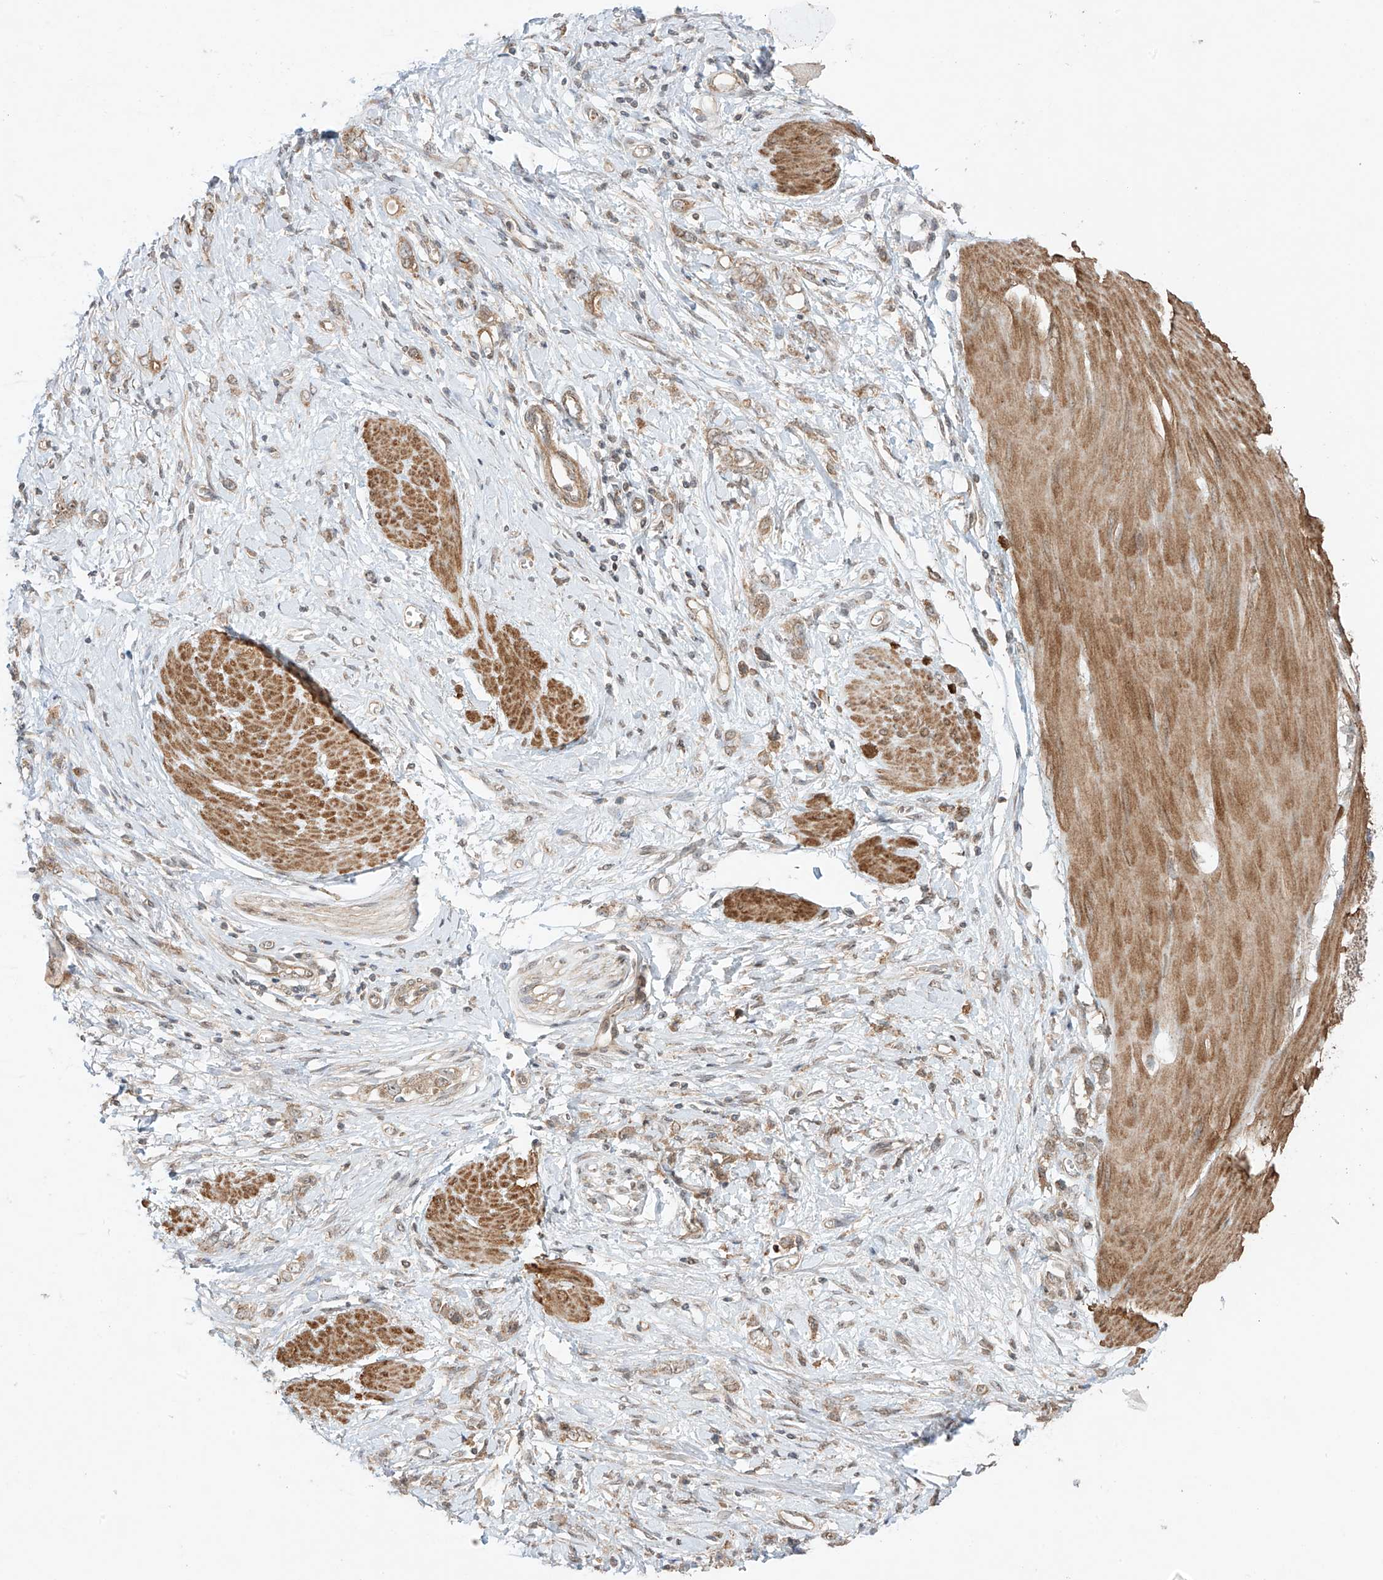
{"staining": {"intensity": "weak", "quantity": ">75%", "location": "cytoplasmic/membranous"}, "tissue": "stomach cancer", "cell_type": "Tumor cells", "image_type": "cancer", "snomed": [{"axis": "morphology", "description": "Adenocarcinoma, NOS"}, {"axis": "topography", "description": "Stomach"}], "caption": "High-power microscopy captured an immunohistochemistry (IHC) photomicrograph of stomach cancer, revealing weak cytoplasmic/membranous staining in about >75% of tumor cells.", "gene": "ABCD1", "patient": {"sex": "female", "age": 76}}